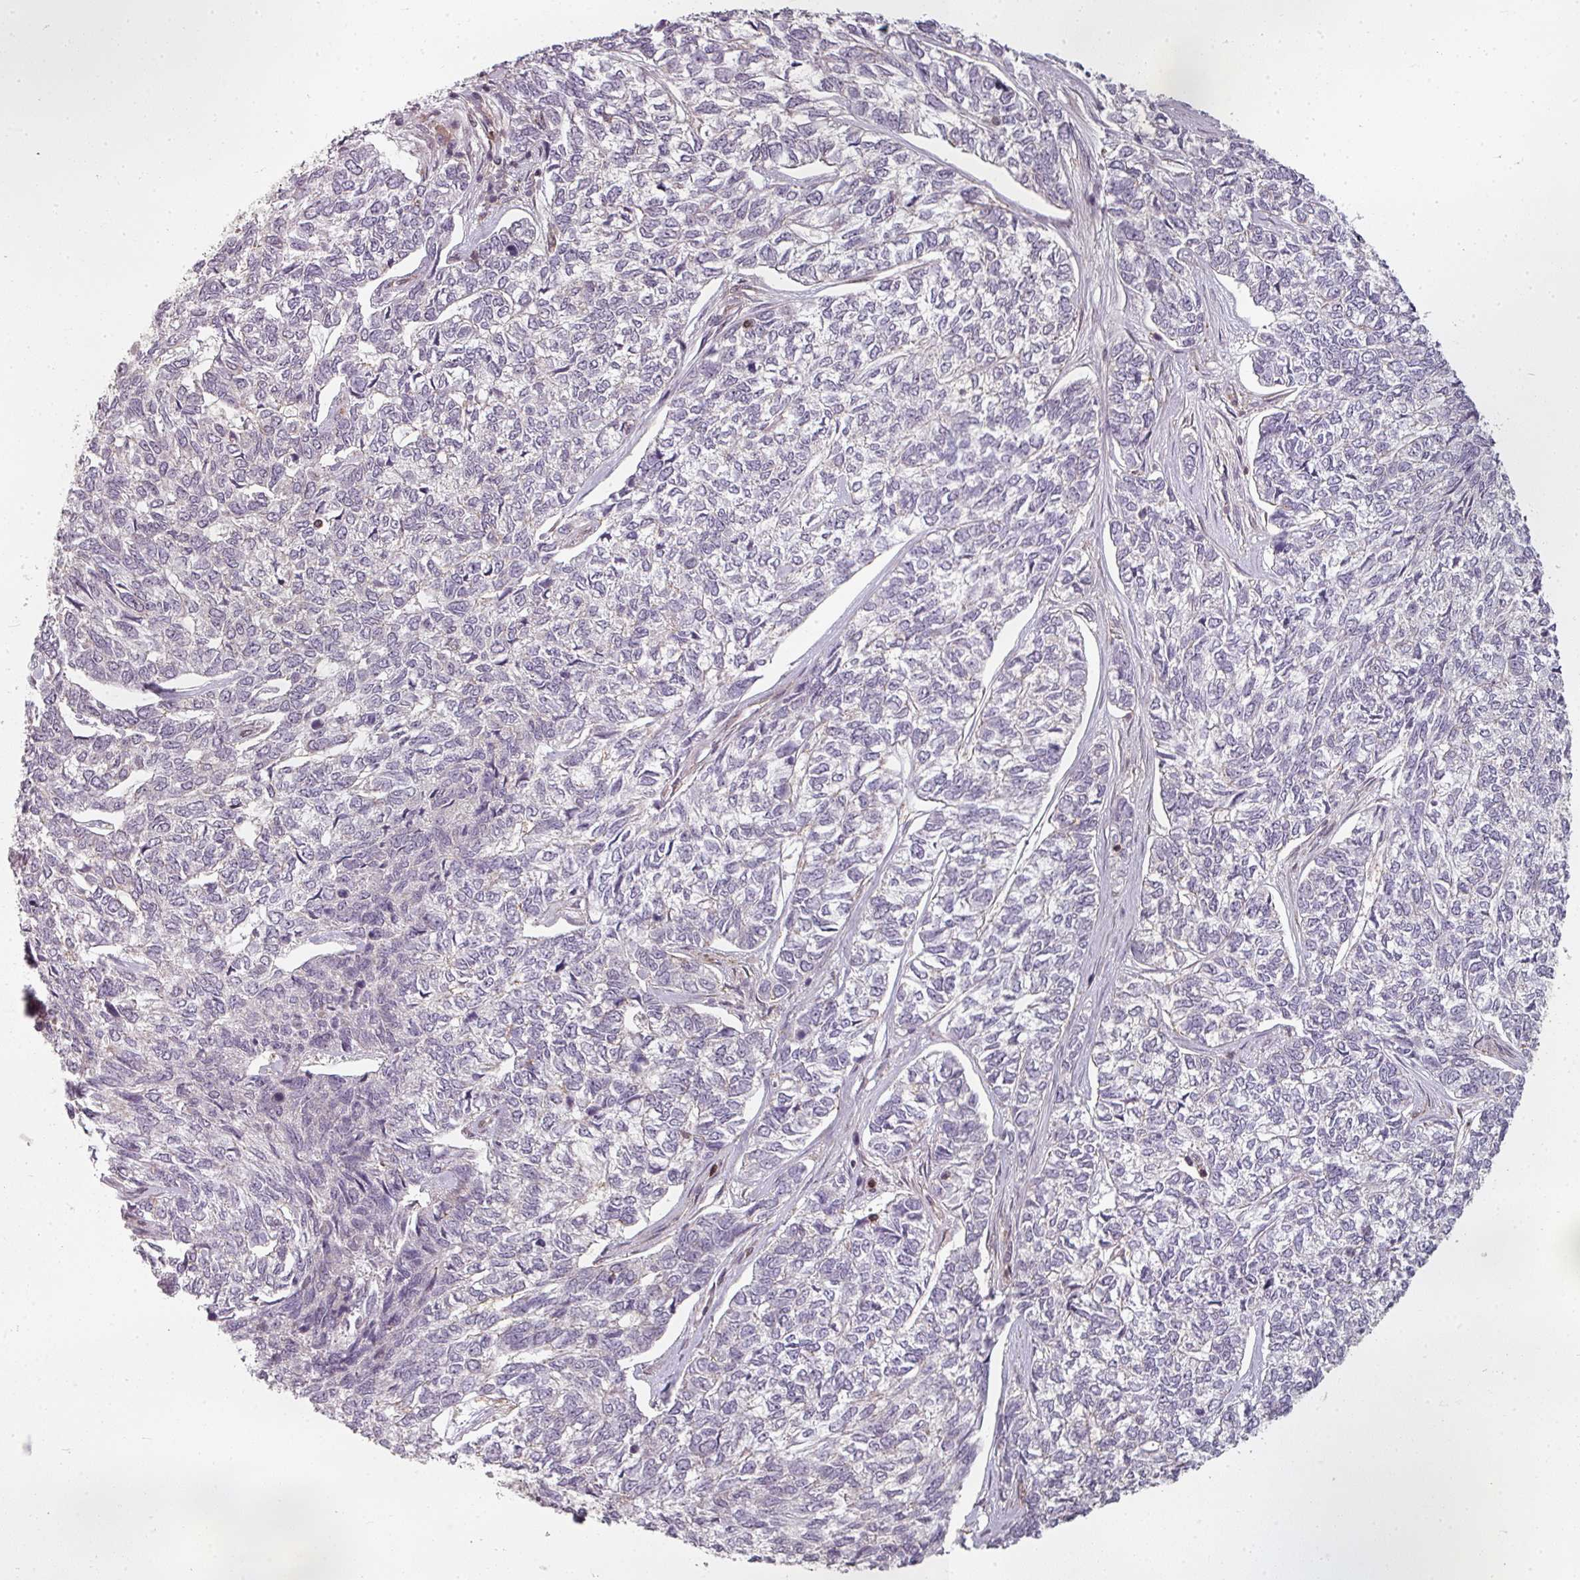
{"staining": {"intensity": "negative", "quantity": "none", "location": "none"}, "tissue": "skin cancer", "cell_type": "Tumor cells", "image_type": "cancer", "snomed": [{"axis": "morphology", "description": "Basal cell carcinoma"}, {"axis": "topography", "description": "Skin"}], "caption": "An immunohistochemistry (IHC) photomicrograph of basal cell carcinoma (skin) is shown. There is no staining in tumor cells of basal cell carcinoma (skin).", "gene": "CLIC1", "patient": {"sex": "female", "age": 65}}